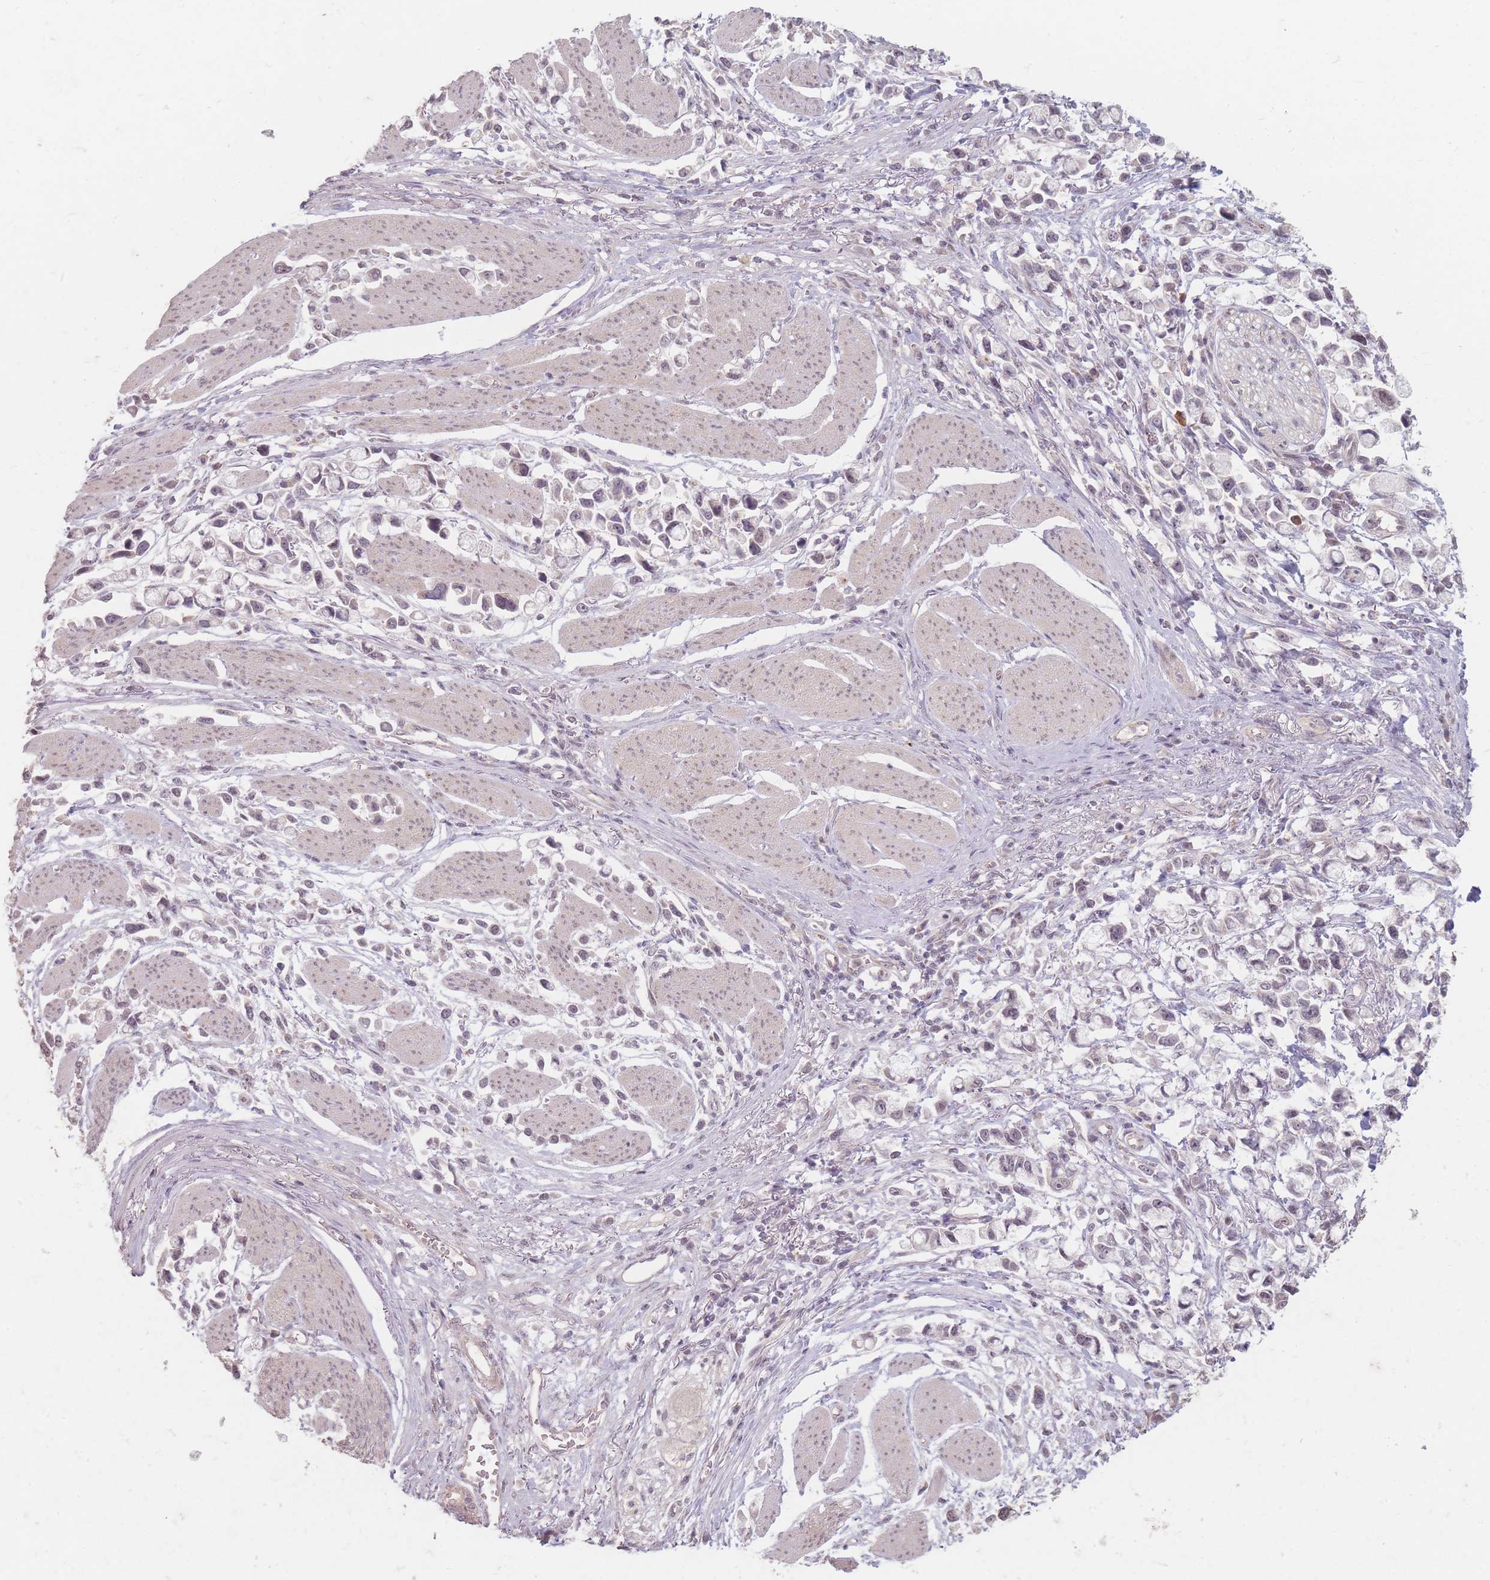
{"staining": {"intensity": "negative", "quantity": "none", "location": "none"}, "tissue": "stomach cancer", "cell_type": "Tumor cells", "image_type": "cancer", "snomed": [{"axis": "morphology", "description": "Adenocarcinoma, NOS"}, {"axis": "topography", "description": "Stomach"}], "caption": "DAB immunohistochemical staining of human stomach cancer (adenocarcinoma) displays no significant expression in tumor cells. Brightfield microscopy of immunohistochemistry (IHC) stained with DAB (3,3'-diaminobenzidine) (brown) and hematoxylin (blue), captured at high magnification.", "gene": "GABRA6", "patient": {"sex": "female", "age": 81}}